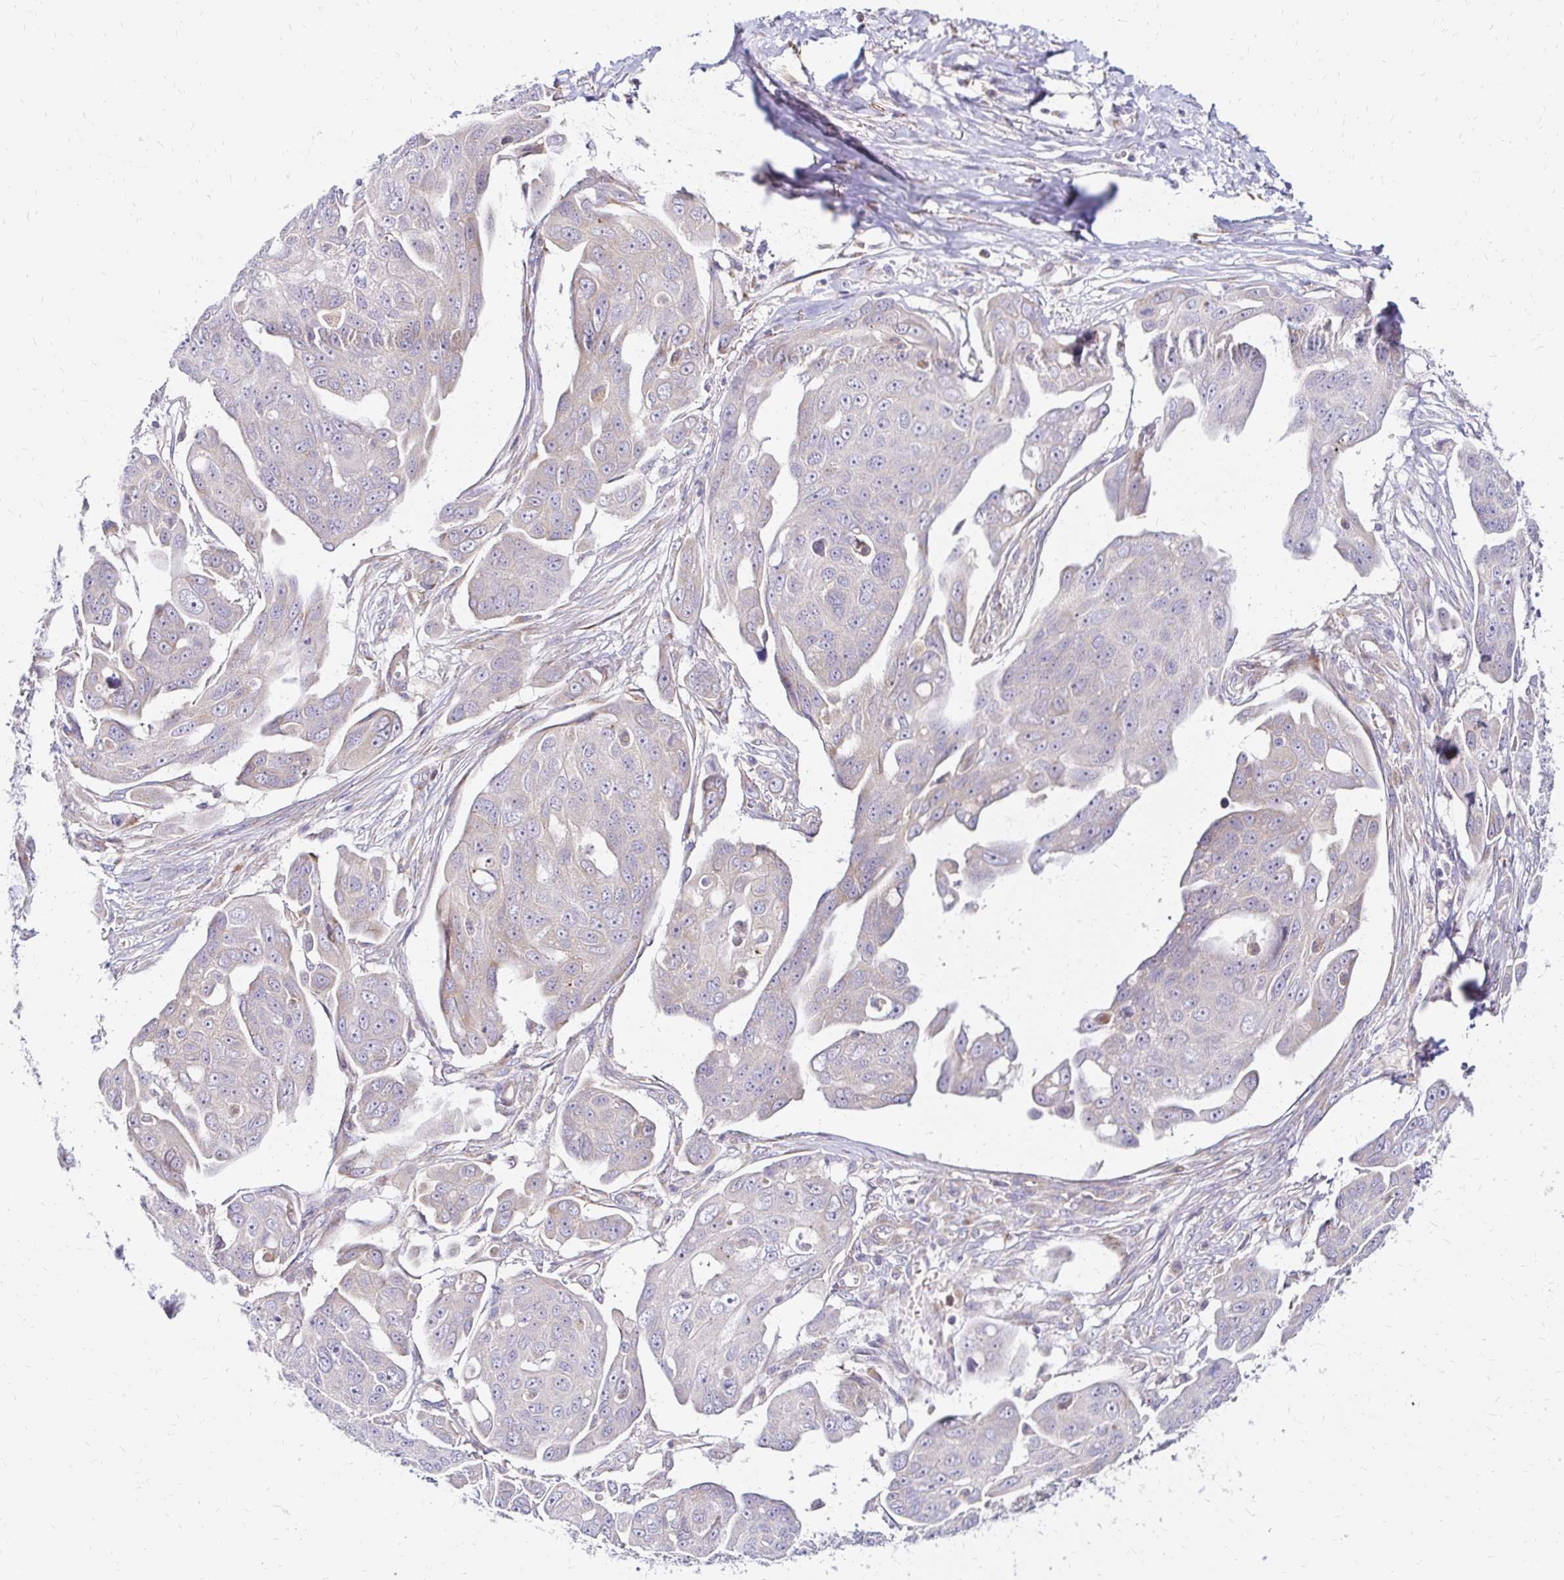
{"staining": {"intensity": "negative", "quantity": "none", "location": "none"}, "tissue": "ovarian cancer", "cell_type": "Tumor cells", "image_type": "cancer", "snomed": [{"axis": "morphology", "description": "Carcinoma, endometroid"}, {"axis": "topography", "description": "Ovary"}], "caption": "Histopathology image shows no protein staining in tumor cells of ovarian cancer (endometroid carcinoma) tissue.", "gene": "IDUA", "patient": {"sex": "female", "age": 70}}